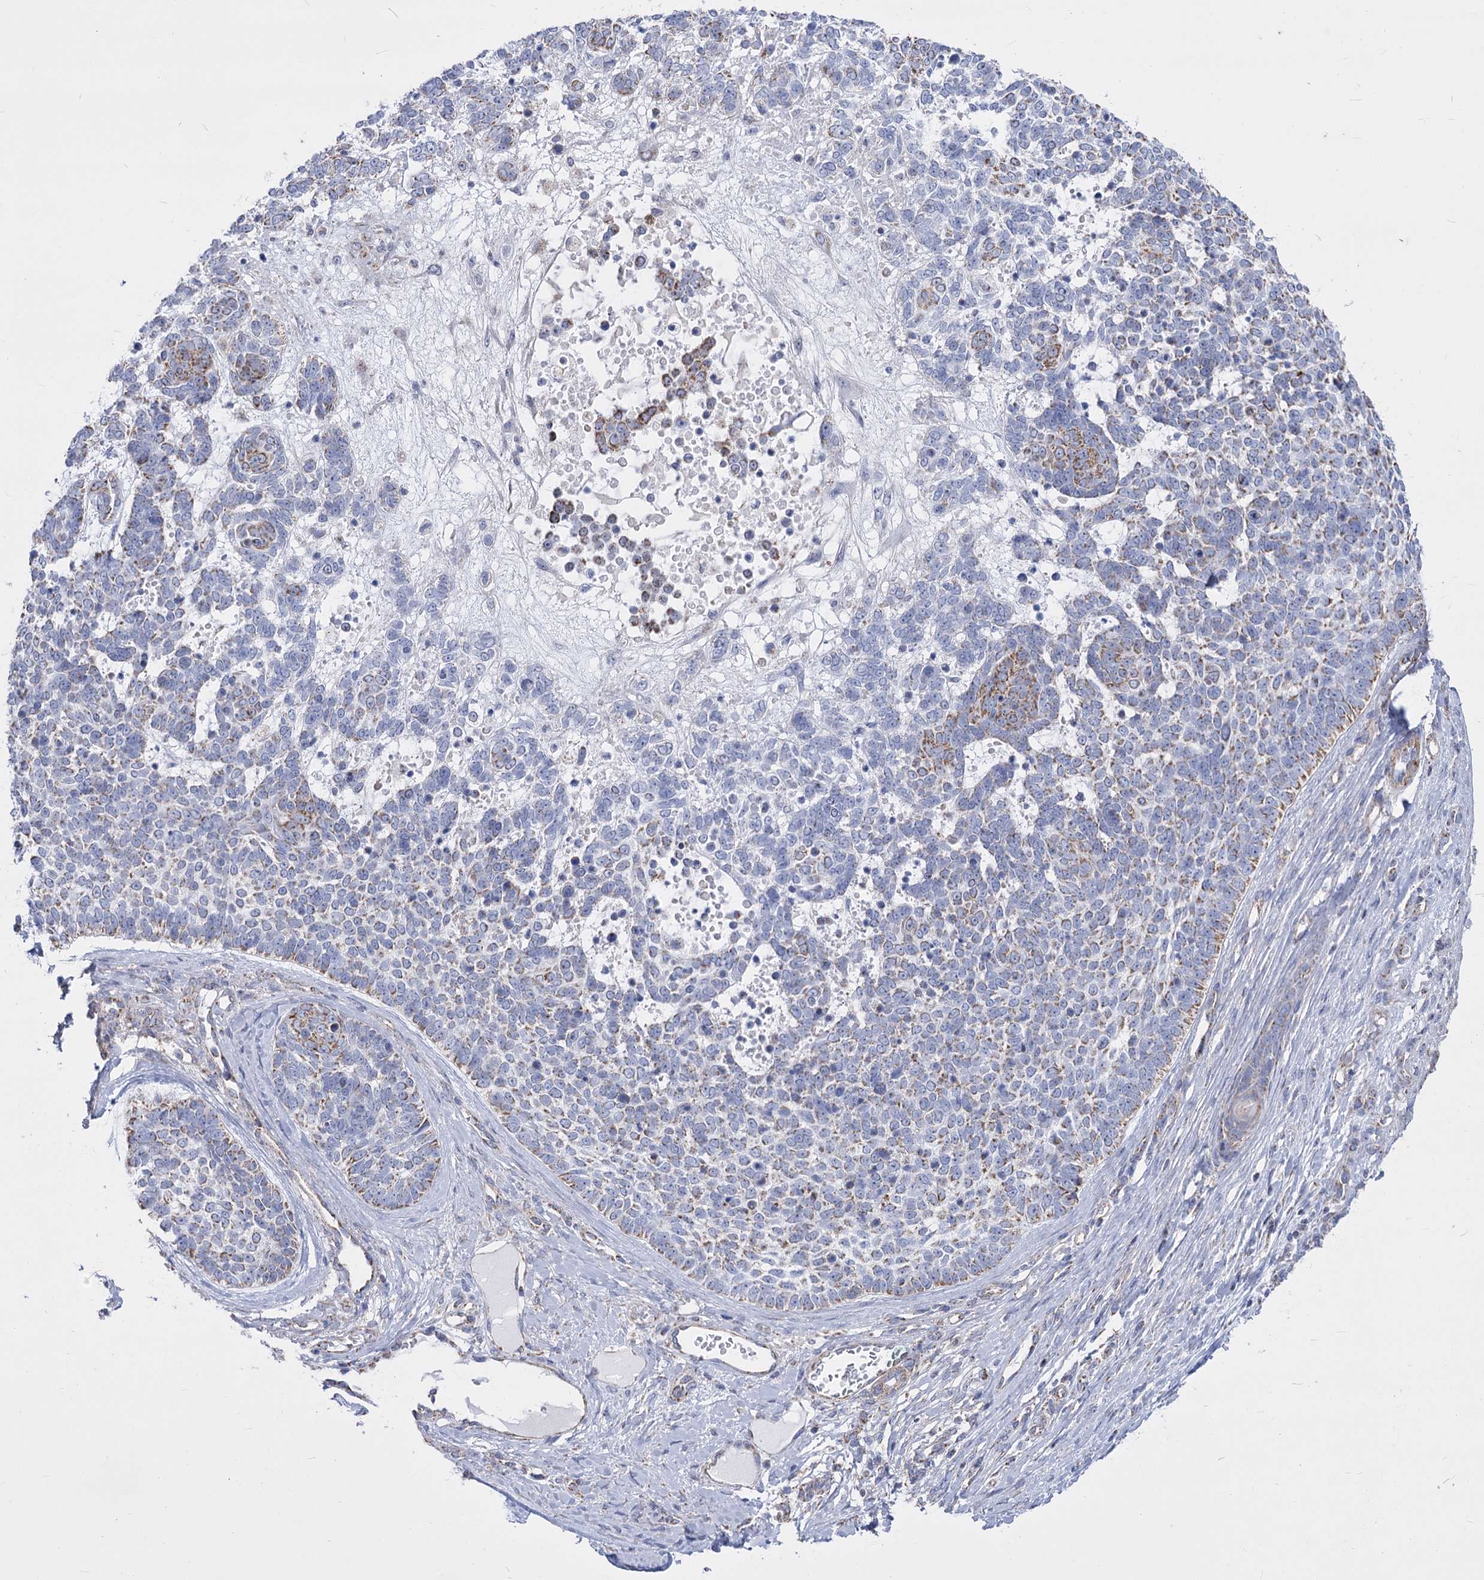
{"staining": {"intensity": "moderate", "quantity": "<25%", "location": "cytoplasmic/membranous"}, "tissue": "skin cancer", "cell_type": "Tumor cells", "image_type": "cancer", "snomed": [{"axis": "morphology", "description": "Basal cell carcinoma"}, {"axis": "topography", "description": "Skin"}], "caption": "DAB (3,3'-diaminobenzidine) immunohistochemical staining of skin cancer reveals moderate cytoplasmic/membranous protein staining in about <25% of tumor cells.", "gene": "PDHB", "patient": {"sex": "female", "age": 81}}